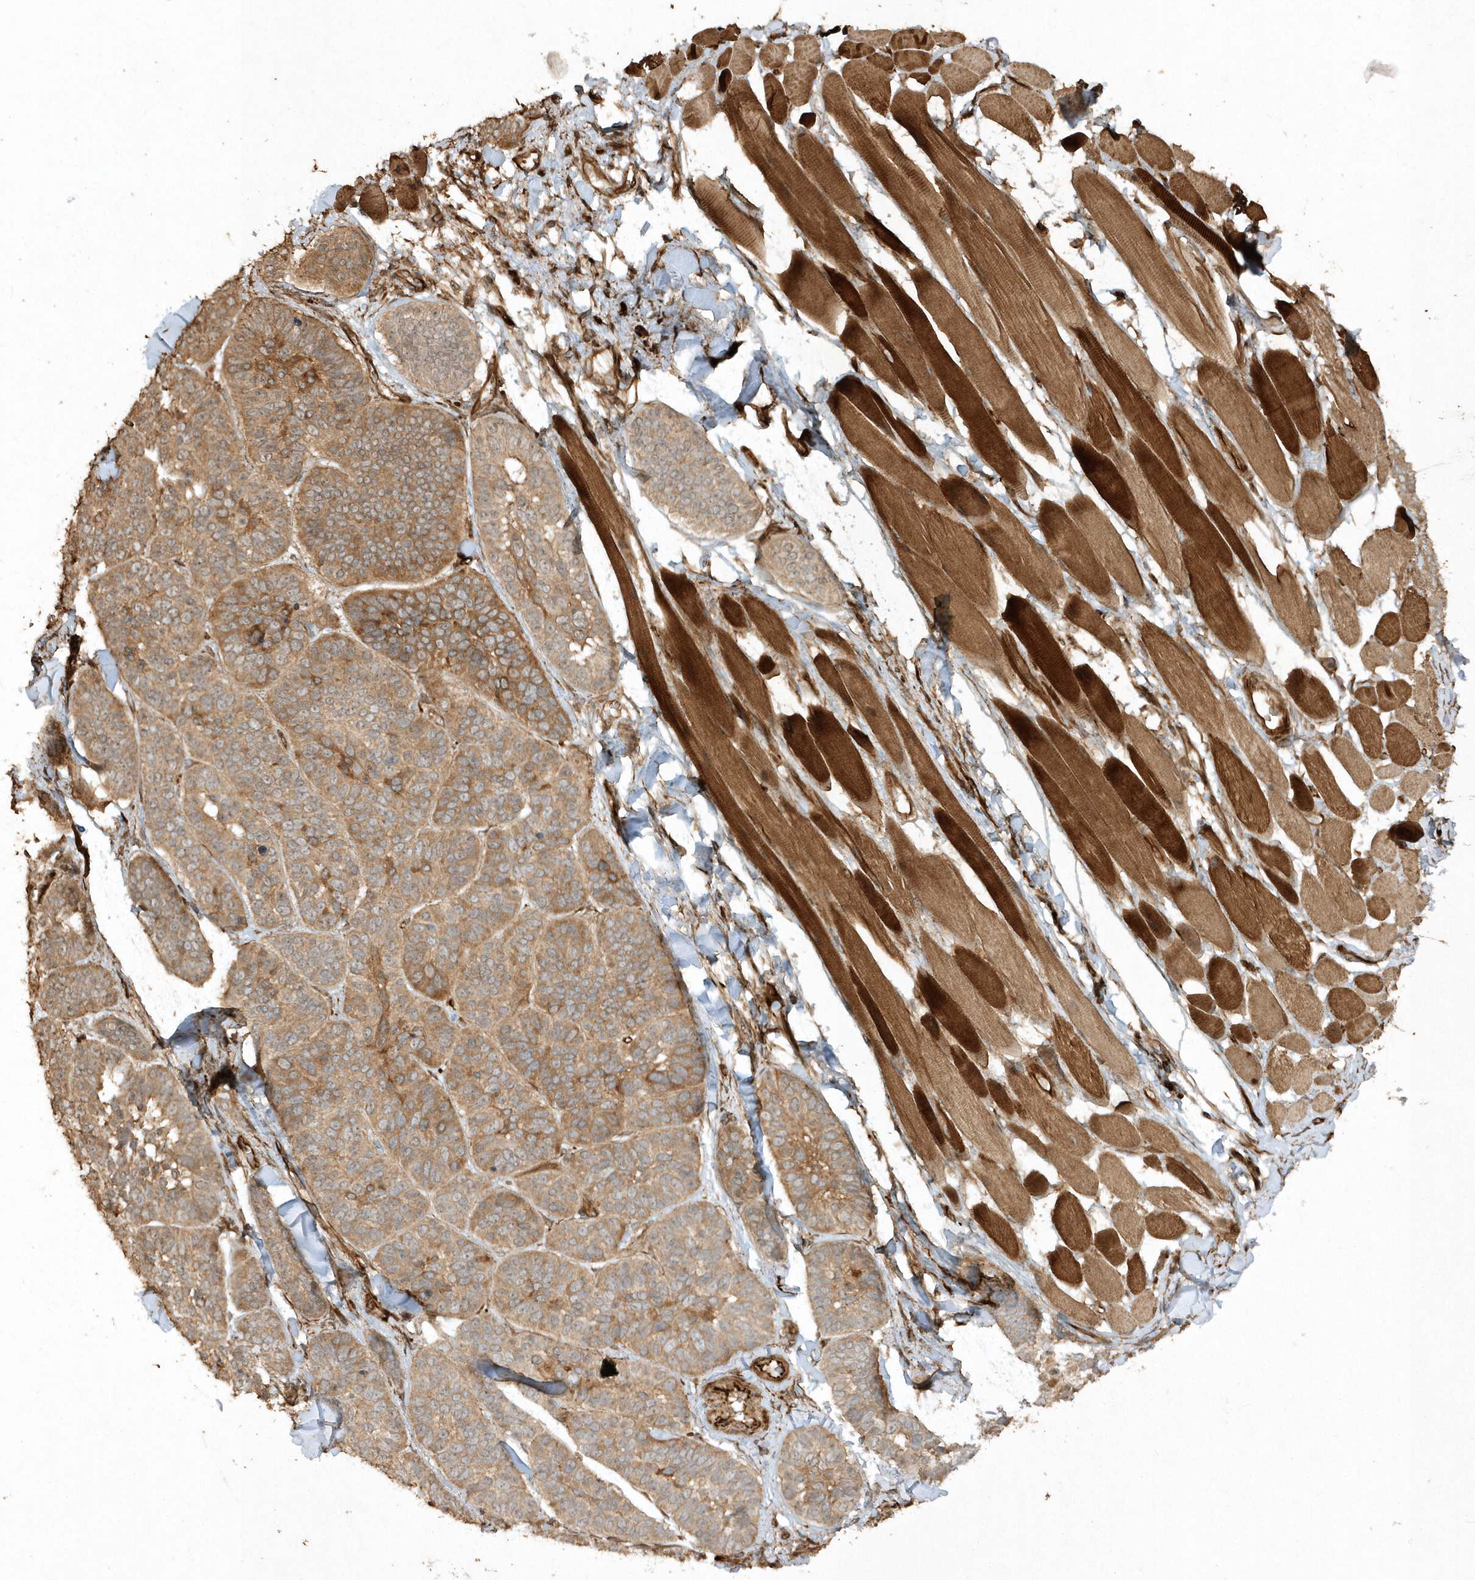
{"staining": {"intensity": "moderate", "quantity": ">75%", "location": "cytoplasmic/membranous"}, "tissue": "skin cancer", "cell_type": "Tumor cells", "image_type": "cancer", "snomed": [{"axis": "morphology", "description": "Basal cell carcinoma"}, {"axis": "topography", "description": "Skin"}], "caption": "Skin cancer (basal cell carcinoma) stained with DAB (3,3'-diaminobenzidine) IHC exhibits medium levels of moderate cytoplasmic/membranous positivity in about >75% of tumor cells.", "gene": "AVPI1", "patient": {"sex": "male", "age": 62}}